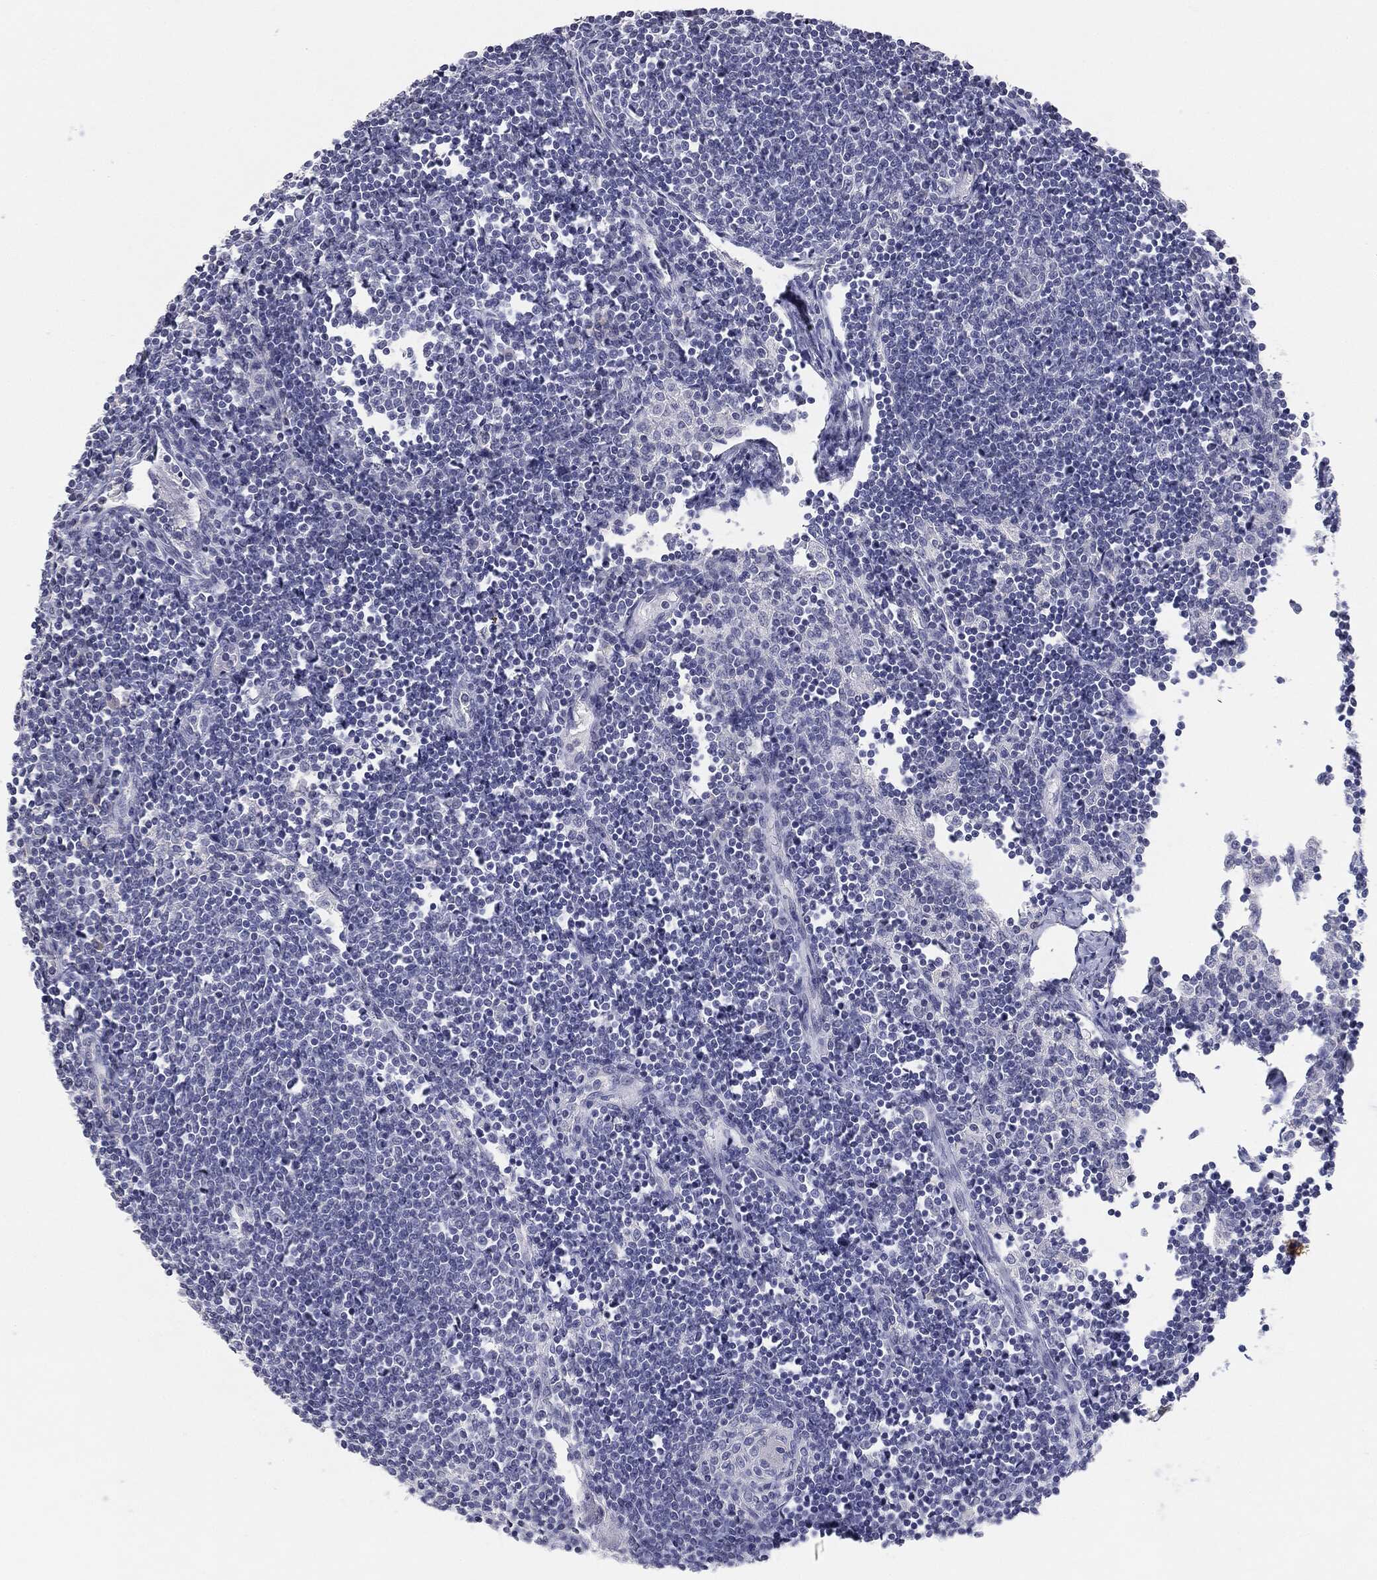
{"staining": {"intensity": "negative", "quantity": "none", "location": "none"}, "tissue": "lymph node", "cell_type": "Germinal center cells", "image_type": "normal", "snomed": [{"axis": "morphology", "description": "Normal tissue, NOS"}, {"axis": "morphology", "description": "Adenocarcinoma, NOS"}, {"axis": "topography", "description": "Lymph node"}, {"axis": "topography", "description": "Pancreas"}], "caption": "This is a image of IHC staining of benign lymph node, which shows no staining in germinal center cells.", "gene": "SERPINB4", "patient": {"sex": "female", "age": 58}}